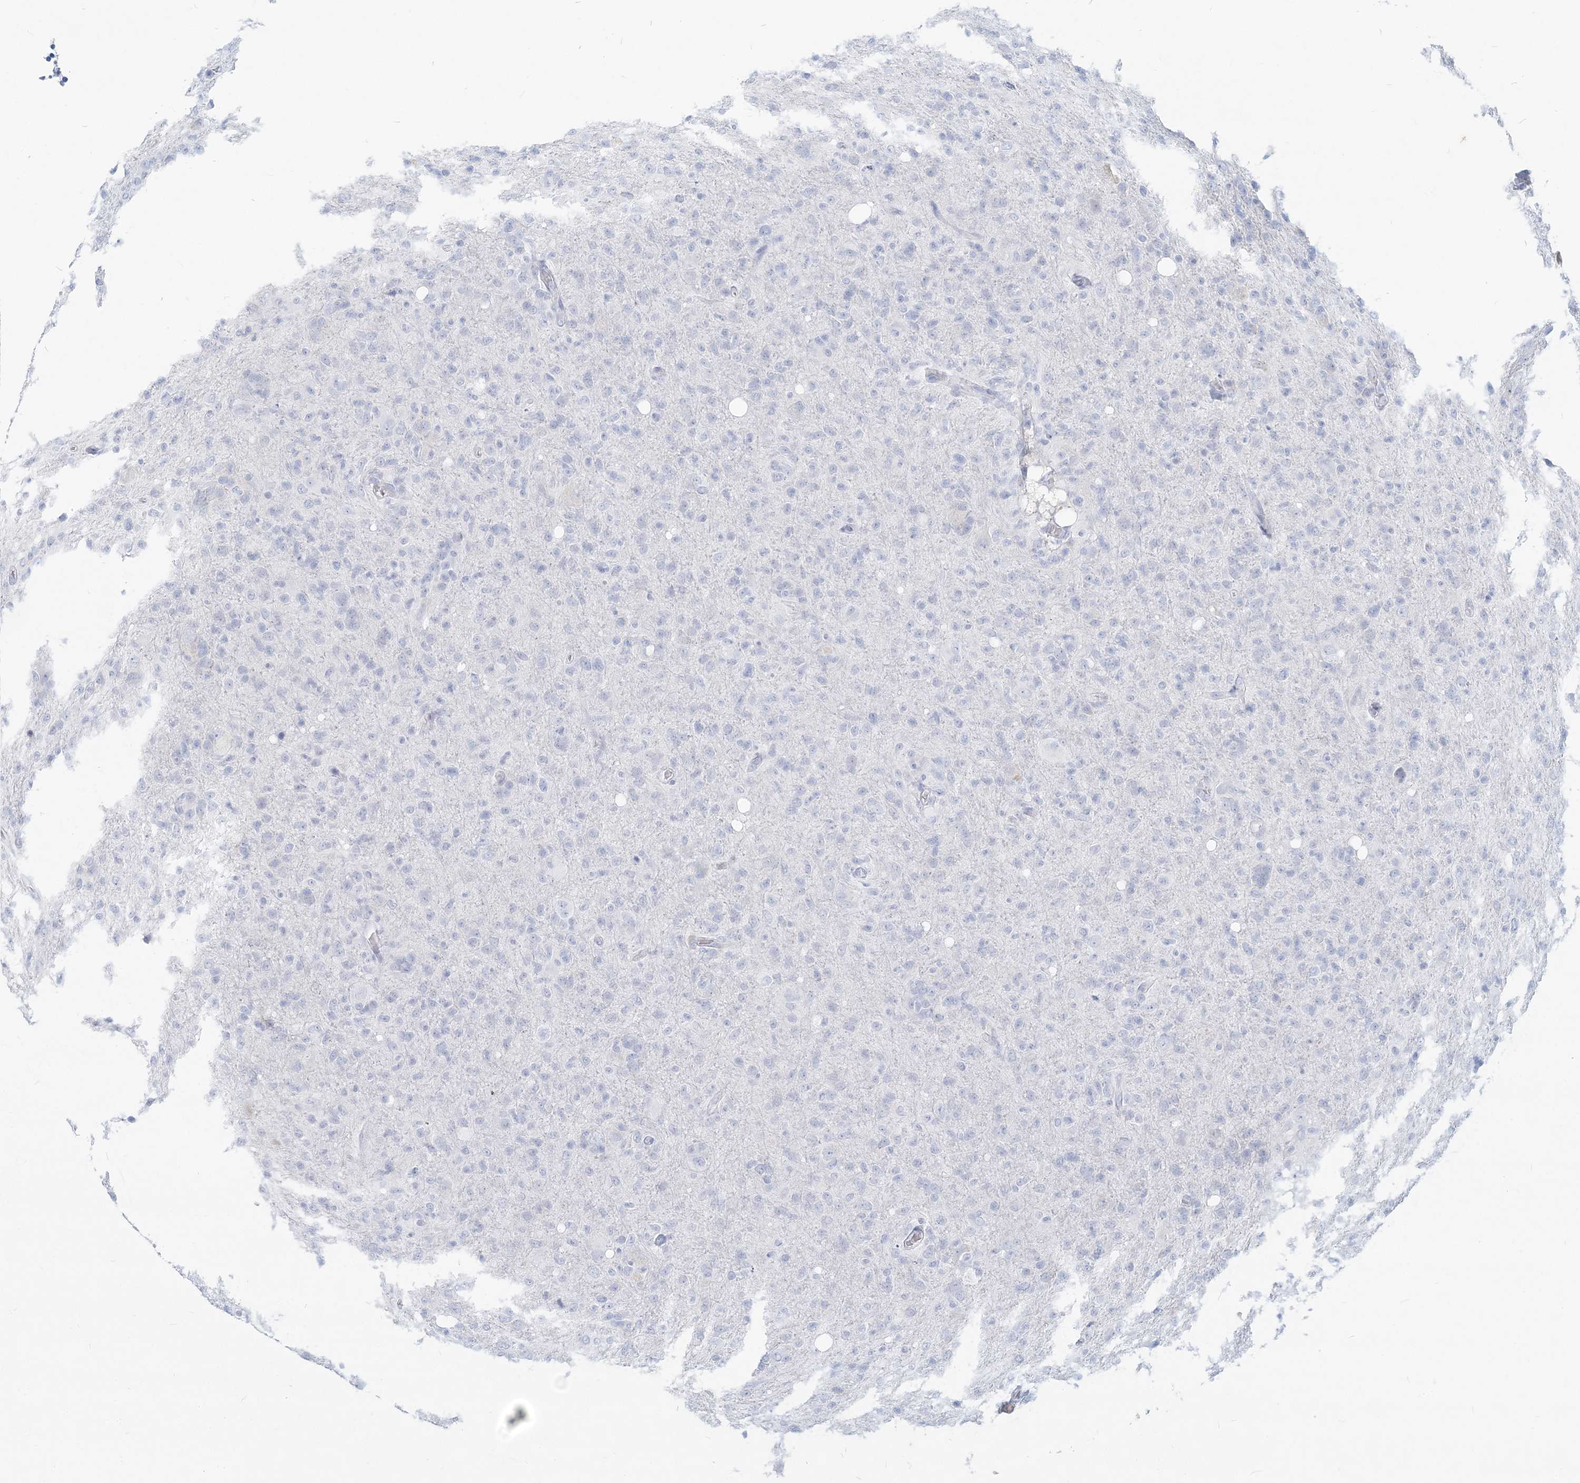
{"staining": {"intensity": "negative", "quantity": "none", "location": "none"}, "tissue": "glioma", "cell_type": "Tumor cells", "image_type": "cancer", "snomed": [{"axis": "morphology", "description": "Glioma, malignant, High grade"}, {"axis": "topography", "description": "Brain"}], "caption": "DAB immunohistochemical staining of glioma demonstrates no significant expression in tumor cells.", "gene": "CSN1S1", "patient": {"sex": "female", "age": 57}}